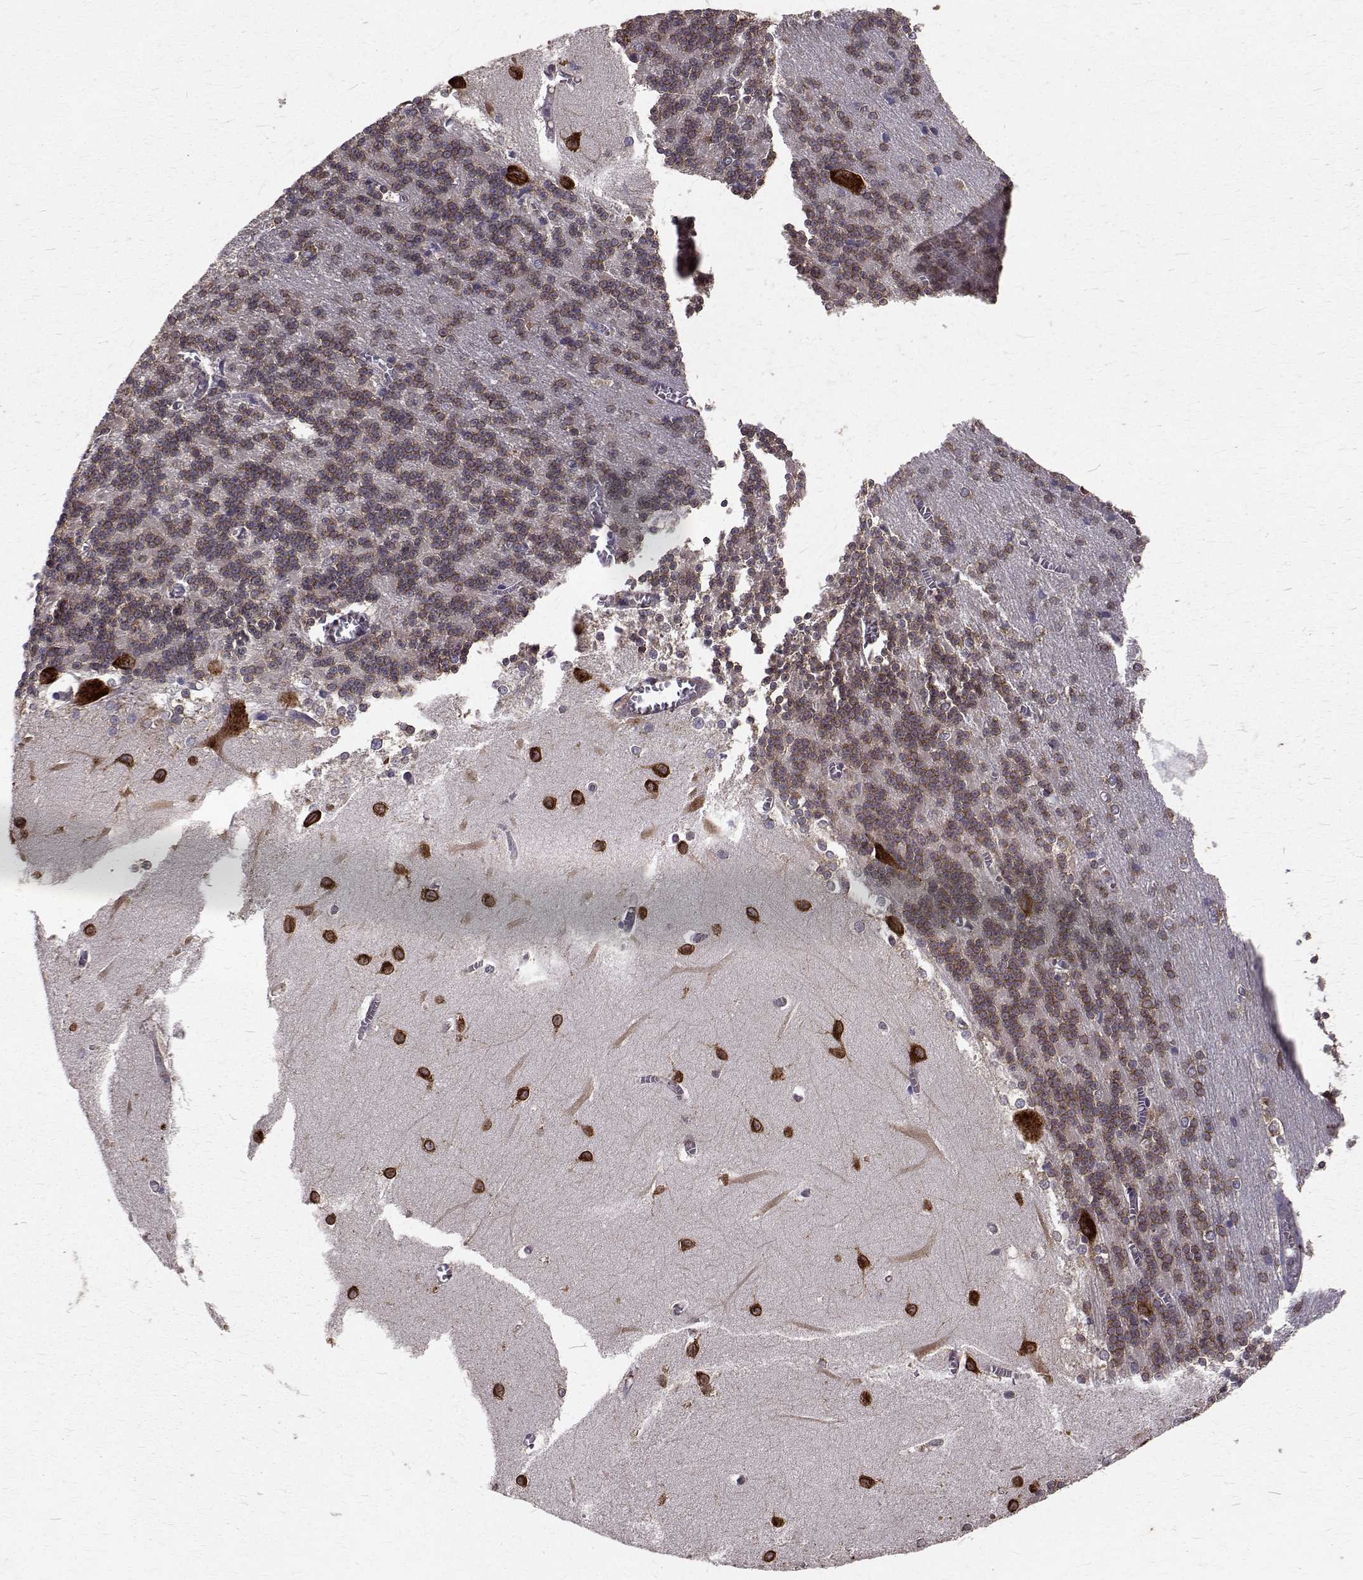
{"staining": {"intensity": "moderate", "quantity": ">75%", "location": "cytoplasmic/membranous"}, "tissue": "cerebellum", "cell_type": "Cells in granular layer", "image_type": "normal", "snomed": [{"axis": "morphology", "description": "Normal tissue, NOS"}, {"axis": "topography", "description": "Cerebellum"}], "caption": "Protein analysis of unremarkable cerebellum demonstrates moderate cytoplasmic/membranous expression in approximately >75% of cells in granular layer.", "gene": "FARSB", "patient": {"sex": "male", "age": 37}}